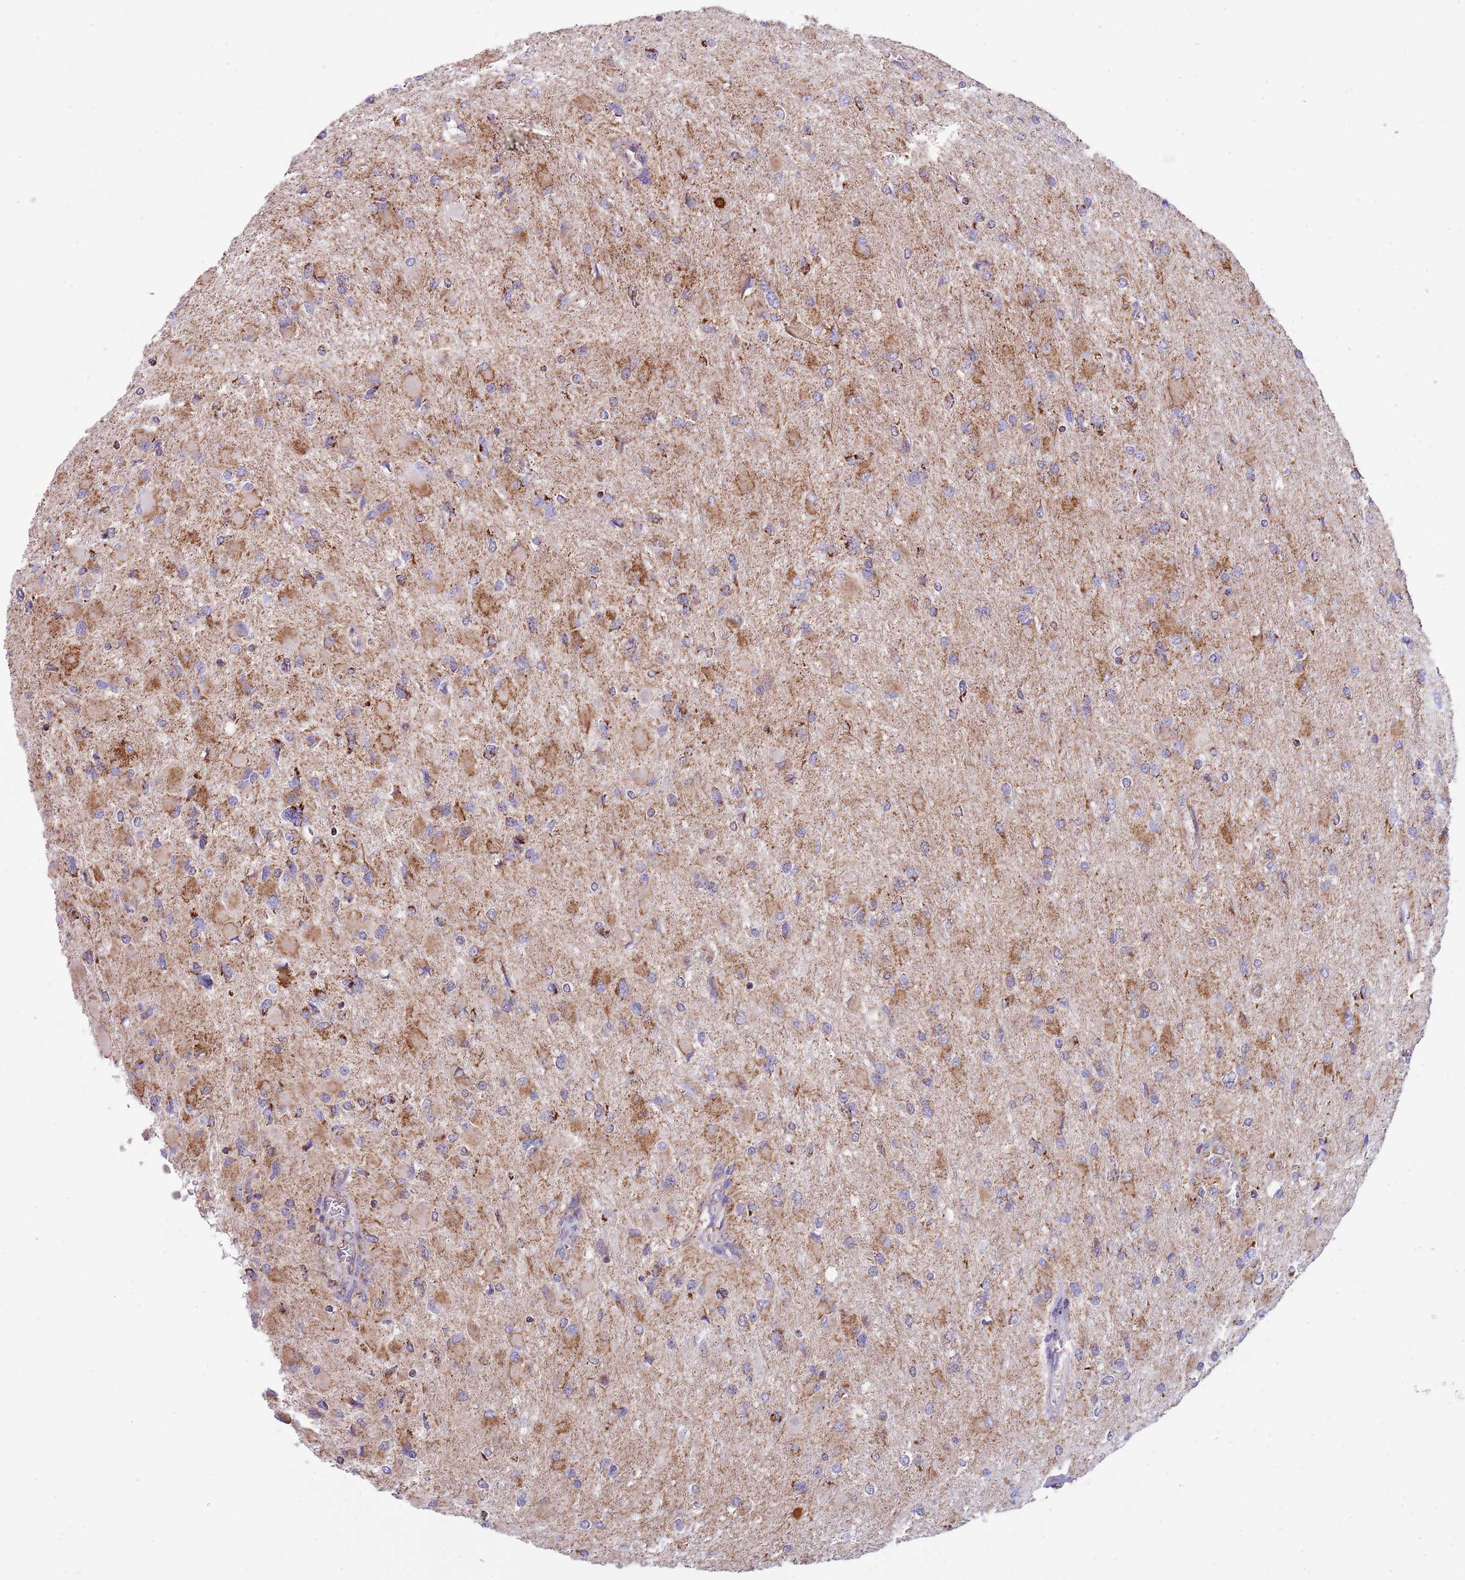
{"staining": {"intensity": "moderate", "quantity": "<25%", "location": "cytoplasmic/membranous"}, "tissue": "glioma", "cell_type": "Tumor cells", "image_type": "cancer", "snomed": [{"axis": "morphology", "description": "Glioma, malignant, High grade"}, {"axis": "topography", "description": "Cerebral cortex"}], "caption": "Approximately <25% of tumor cells in human malignant glioma (high-grade) exhibit moderate cytoplasmic/membranous protein positivity as visualized by brown immunohistochemical staining.", "gene": "LHX6", "patient": {"sex": "female", "age": 36}}